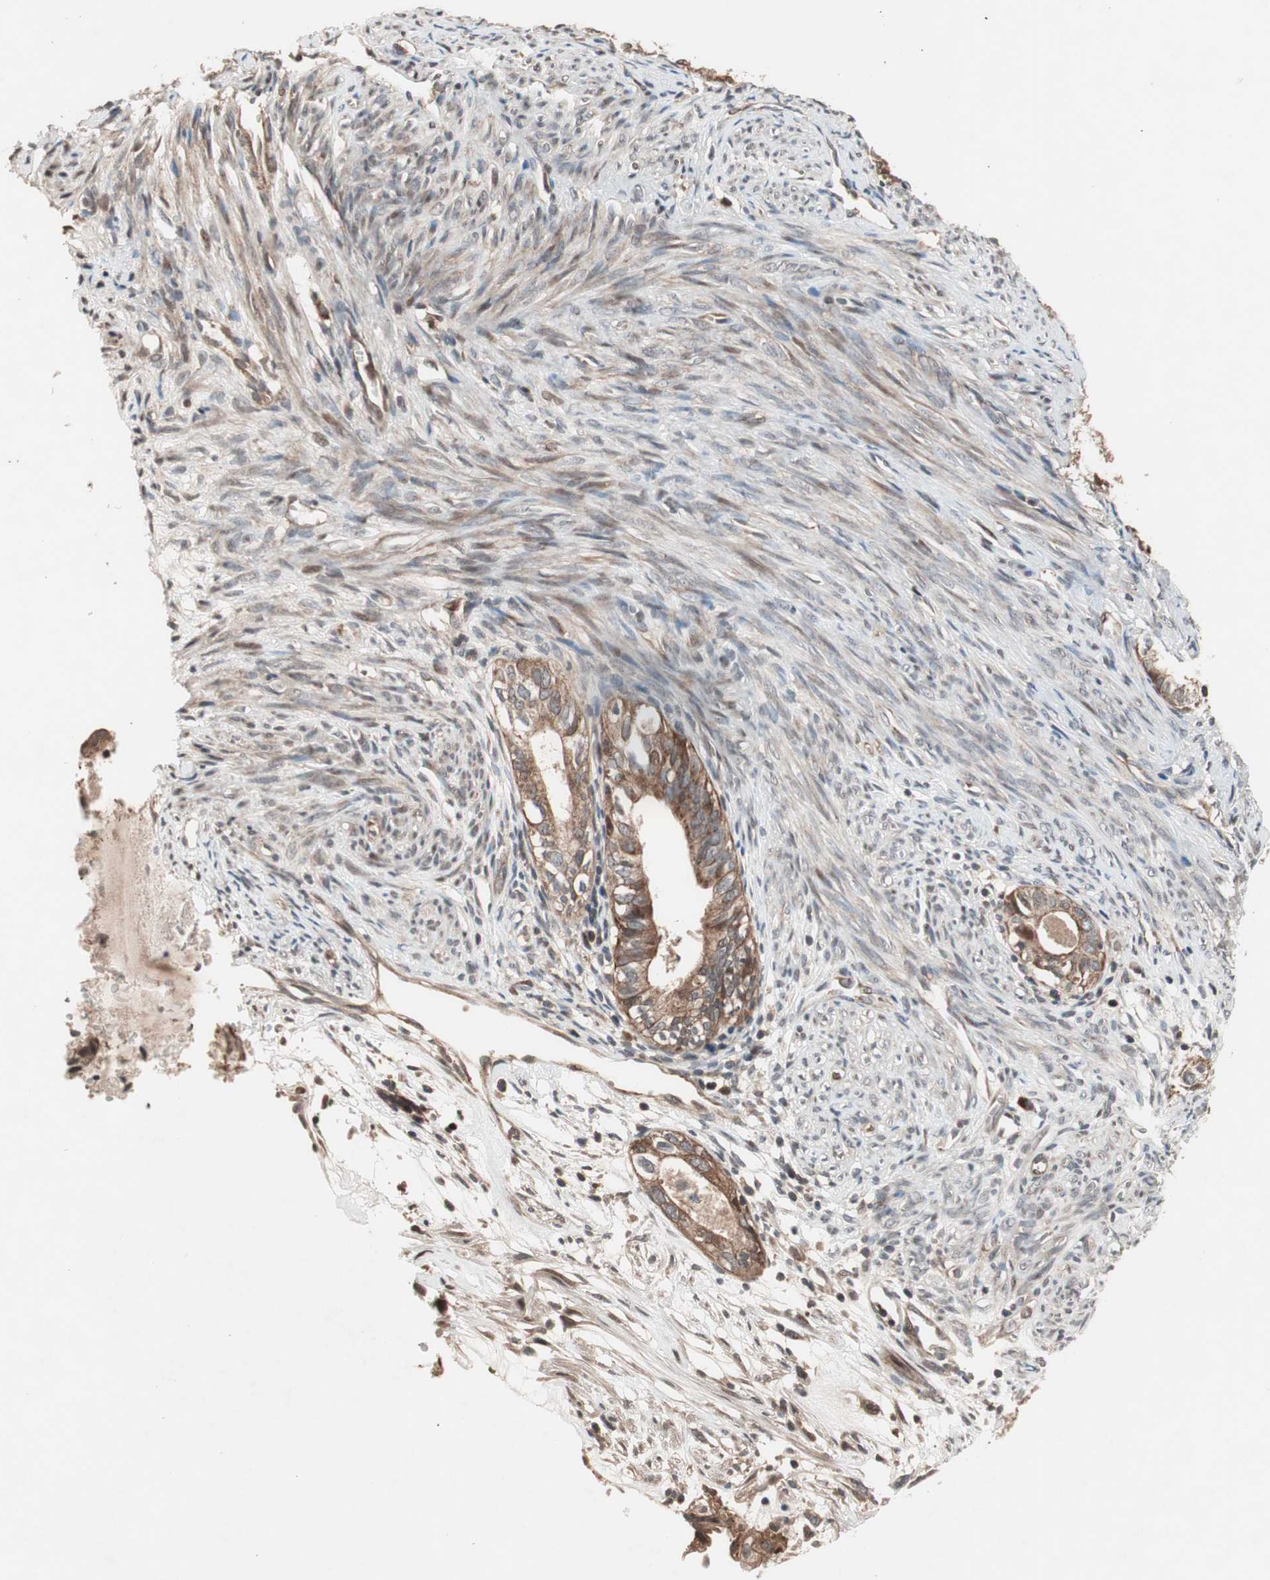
{"staining": {"intensity": "moderate", "quantity": ">75%", "location": "cytoplasmic/membranous"}, "tissue": "cervical cancer", "cell_type": "Tumor cells", "image_type": "cancer", "snomed": [{"axis": "morphology", "description": "Normal tissue, NOS"}, {"axis": "morphology", "description": "Adenocarcinoma, NOS"}, {"axis": "topography", "description": "Cervix"}, {"axis": "topography", "description": "Endometrium"}], "caption": "Brown immunohistochemical staining in human cervical cancer demonstrates moderate cytoplasmic/membranous expression in approximately >75% of tumor cells.", "gene": "NF2", "patient": {"sex": "female", "age": 86}}